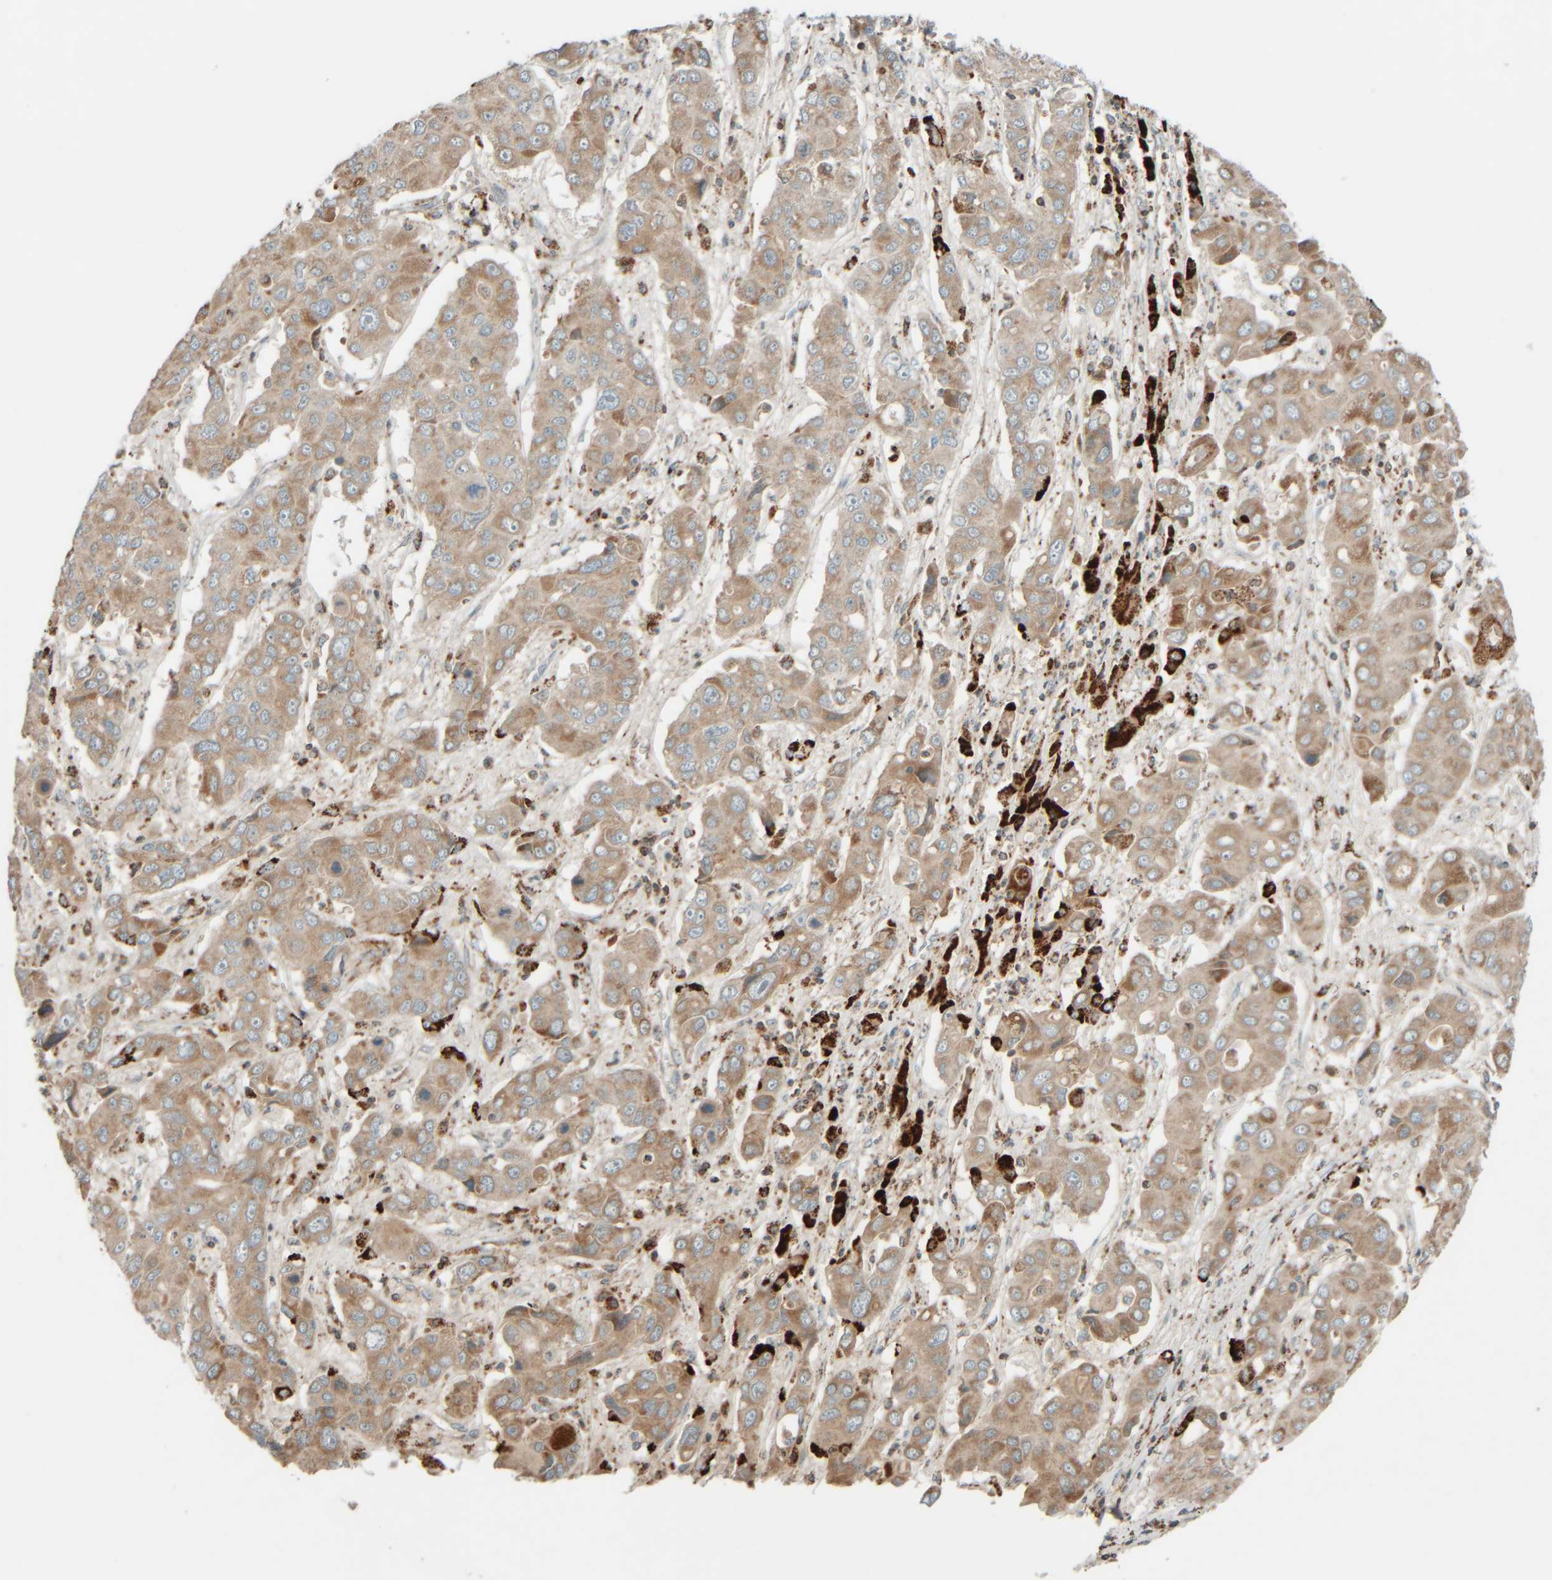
{"staining": {"intensity": "moderate", "quantity": ">75%", "location": "cytoplasmic/membranous"}, "tissue": "liver cancer", "cell_type": "Tumor cells", "image_type": "cancer", "snomed": [{"axis": "morphology", "description": "Cholangiocarcinoma"}, {"axis": "topography", "description": "Liver"}], "caption": "There is medium levels of moderate cytoplasmic/membranous expression in tumor cells of liver cholangiocarcinoma, as demonstrated by immunohistochemical staining (brown color).", "gene": "SPAG5", "patient": {"sex": "male", "age": 67}}